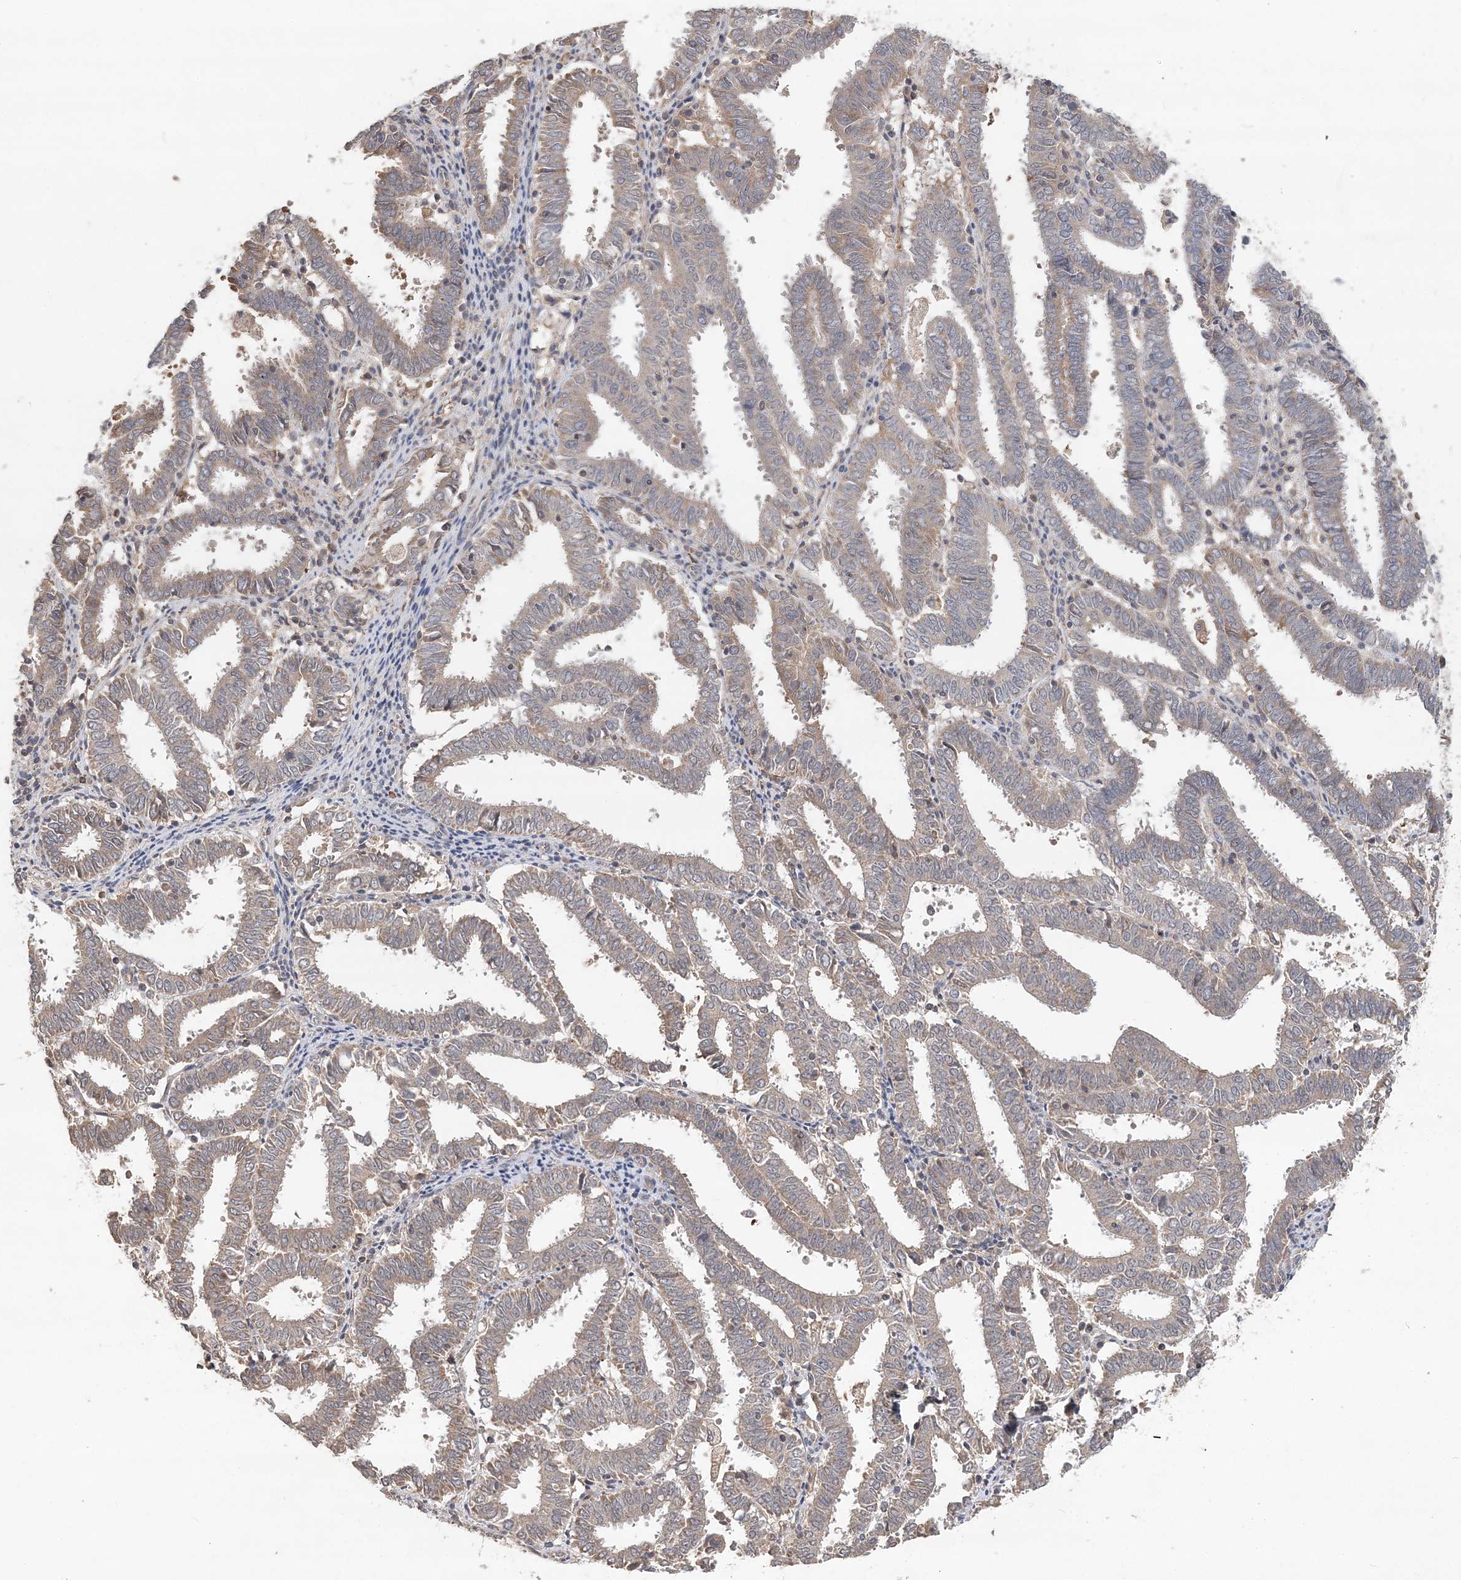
{"staining": {"intensity": "weak", "quantity": "25%-75%", "location": "cytoplasmic/membranous"}, "tissue": "endometrial cancer", "cell_type": "Tumor cells", "image_type": "cancer", "snomed": [{"axis": "morphology", "description": "Adenocarcinoma, NOS"}, {"axis": "topography", "description": "Uterus"}], "caption": "Immunohistochemistry (IHC) (DAB) staining of endometrial adenocarcinoma reveals weak cytoplasmic/membranous protein positivity in approximately 25%-75% of tumor cells. The staining is performed using DAB (3,3'-diaminobenzidine) brown chromogen to label protein expression. The nuclei are counter-stained blue using hematoxylin.", "gene": "SYCP3", "patient": {"sex": "female", "age": 83}}